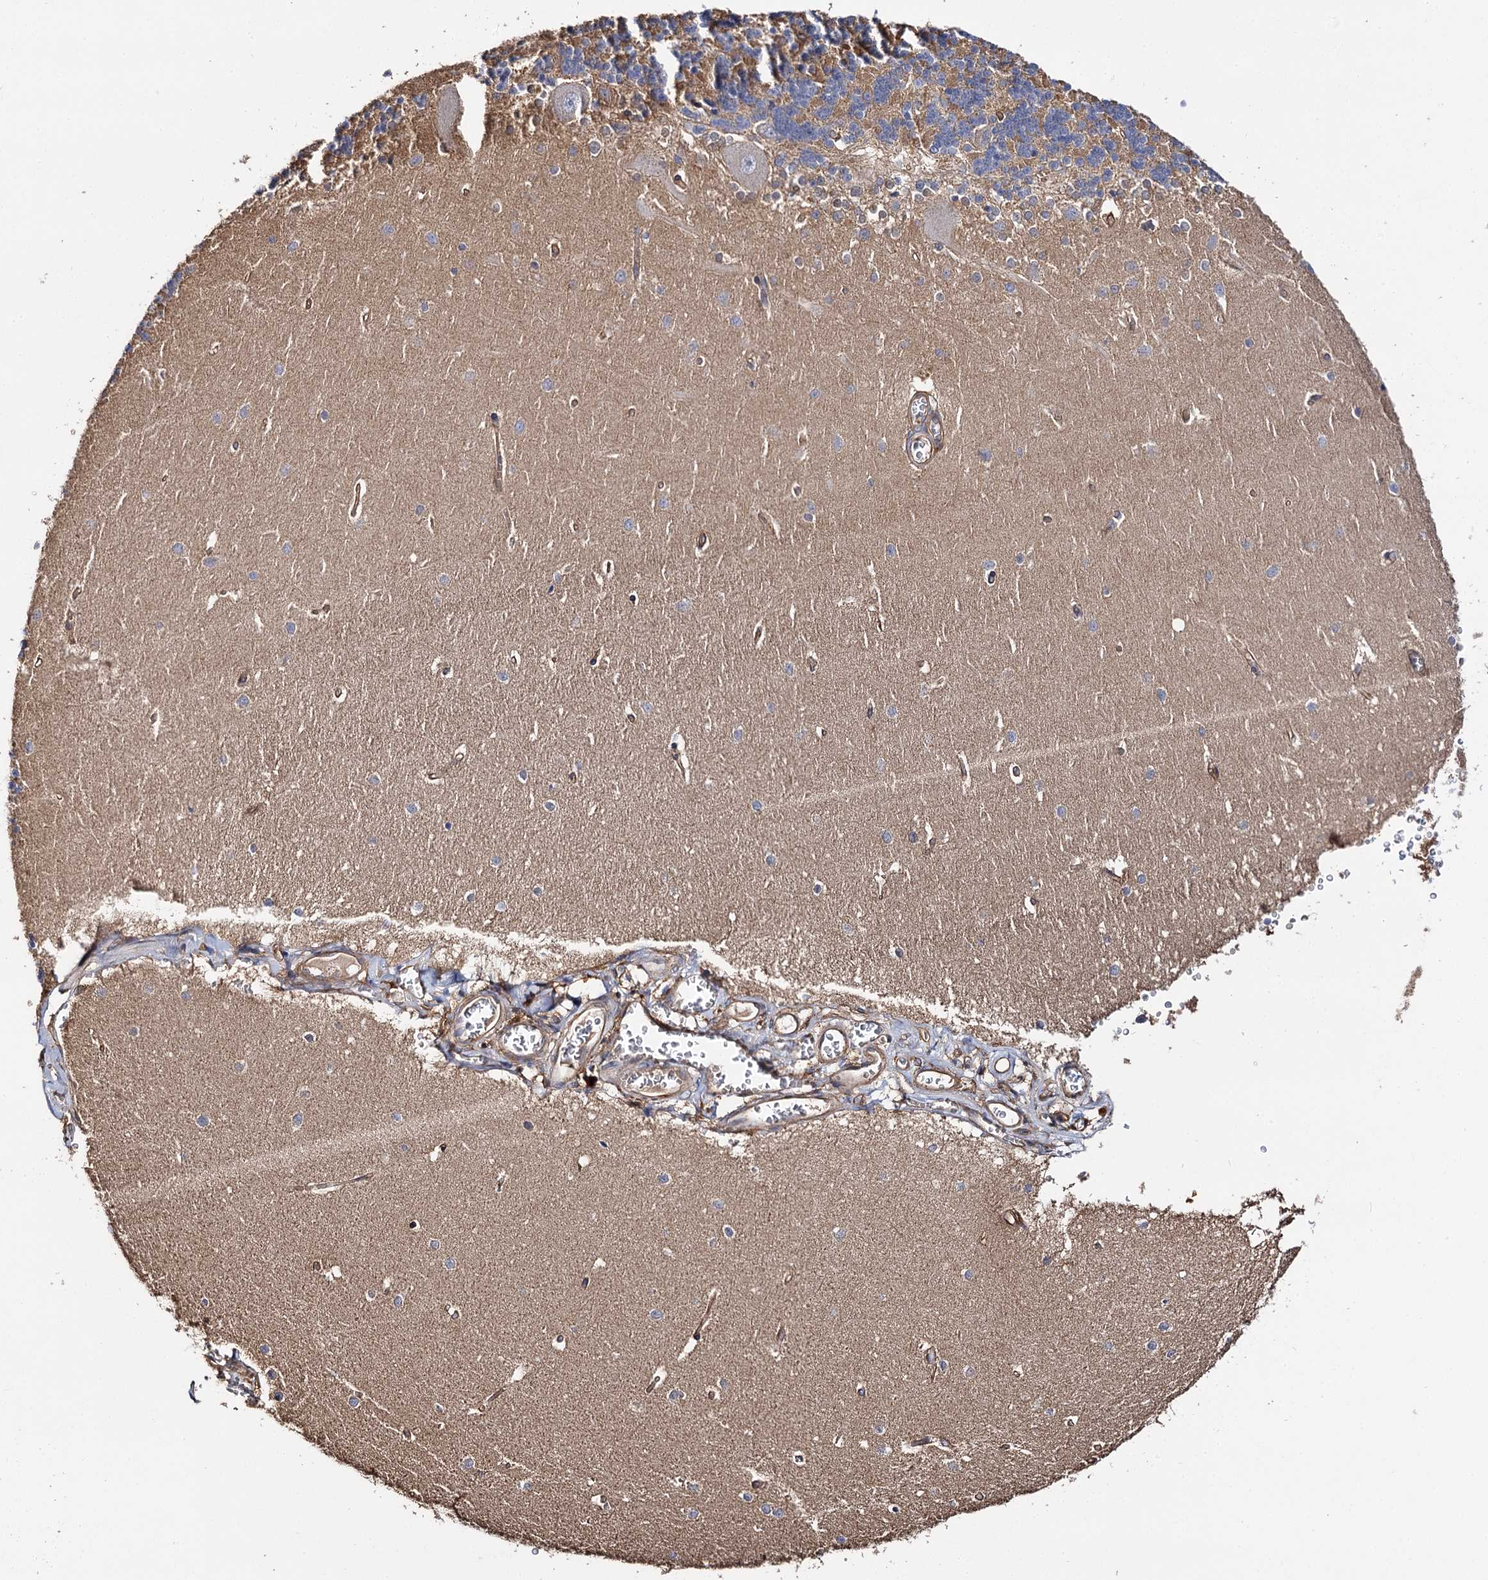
{"staining": {"intensity": "weak", "quantity": "<25%", "location": "cytoplasmic/membranous"}, "tissue": "cerebellum", "cell_type": "Cells in granular layer", "image_type": "normal", "snomed": [{"axis": "morphology", "description": "Normal tissue, NOS"}, {"axis": "topography", "description": "Cerebellum"}], "caption": "Immunohistochemical staining of normal cerebellum exhibits no significant staining in cells in granular layer. The staining is performed using DAB brown chromogen with nuclei counter-stained in using hematoxylin.", "gene": "IDI1", "patient": {"sex": "male", "age": 37}}